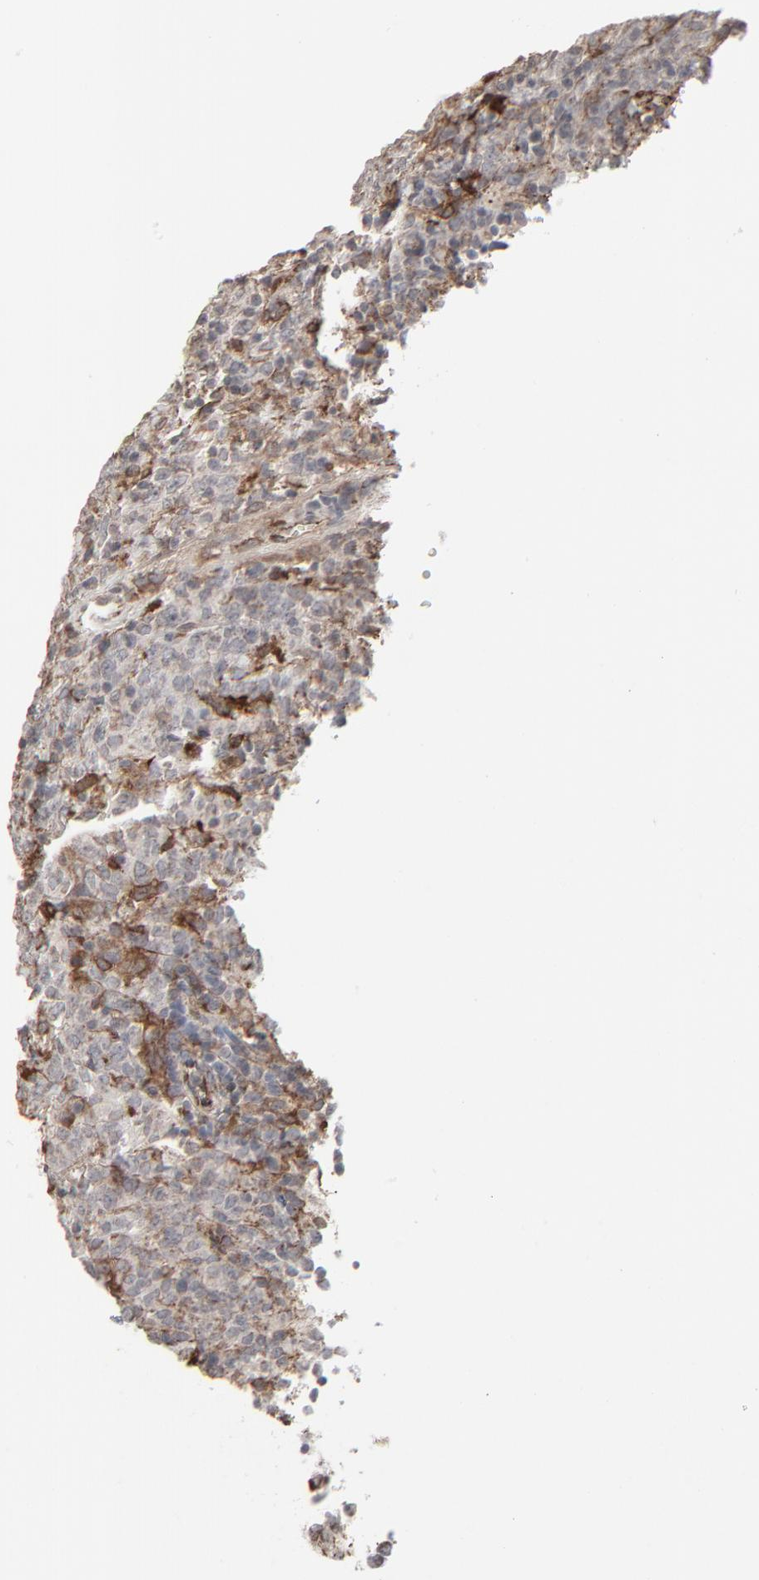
{"staining": {"intensity": "weak", "quantity": "<25%", "location": "cytoplasmic/membranous"}, "tissue": "lymphoma", "cell_type": "Tumor cells", "image_type": "cancer", "snomed": [{"axis": "morphology", "description": "Malignant lymphoma, non-Hodgkin's type, High grade"}, {"axis": "topography", "description": "Tonsil"}], "caption": "Immunohistochemistry (IHC) photomicrograph of neoplastic tissue: lymphoma stained with DAB (3,3'-diaminobenzidine) reveals no significant protein staining in tumor cells.", "gene": "CTNND1", "patient": {"sex": "female", "age": 36}}